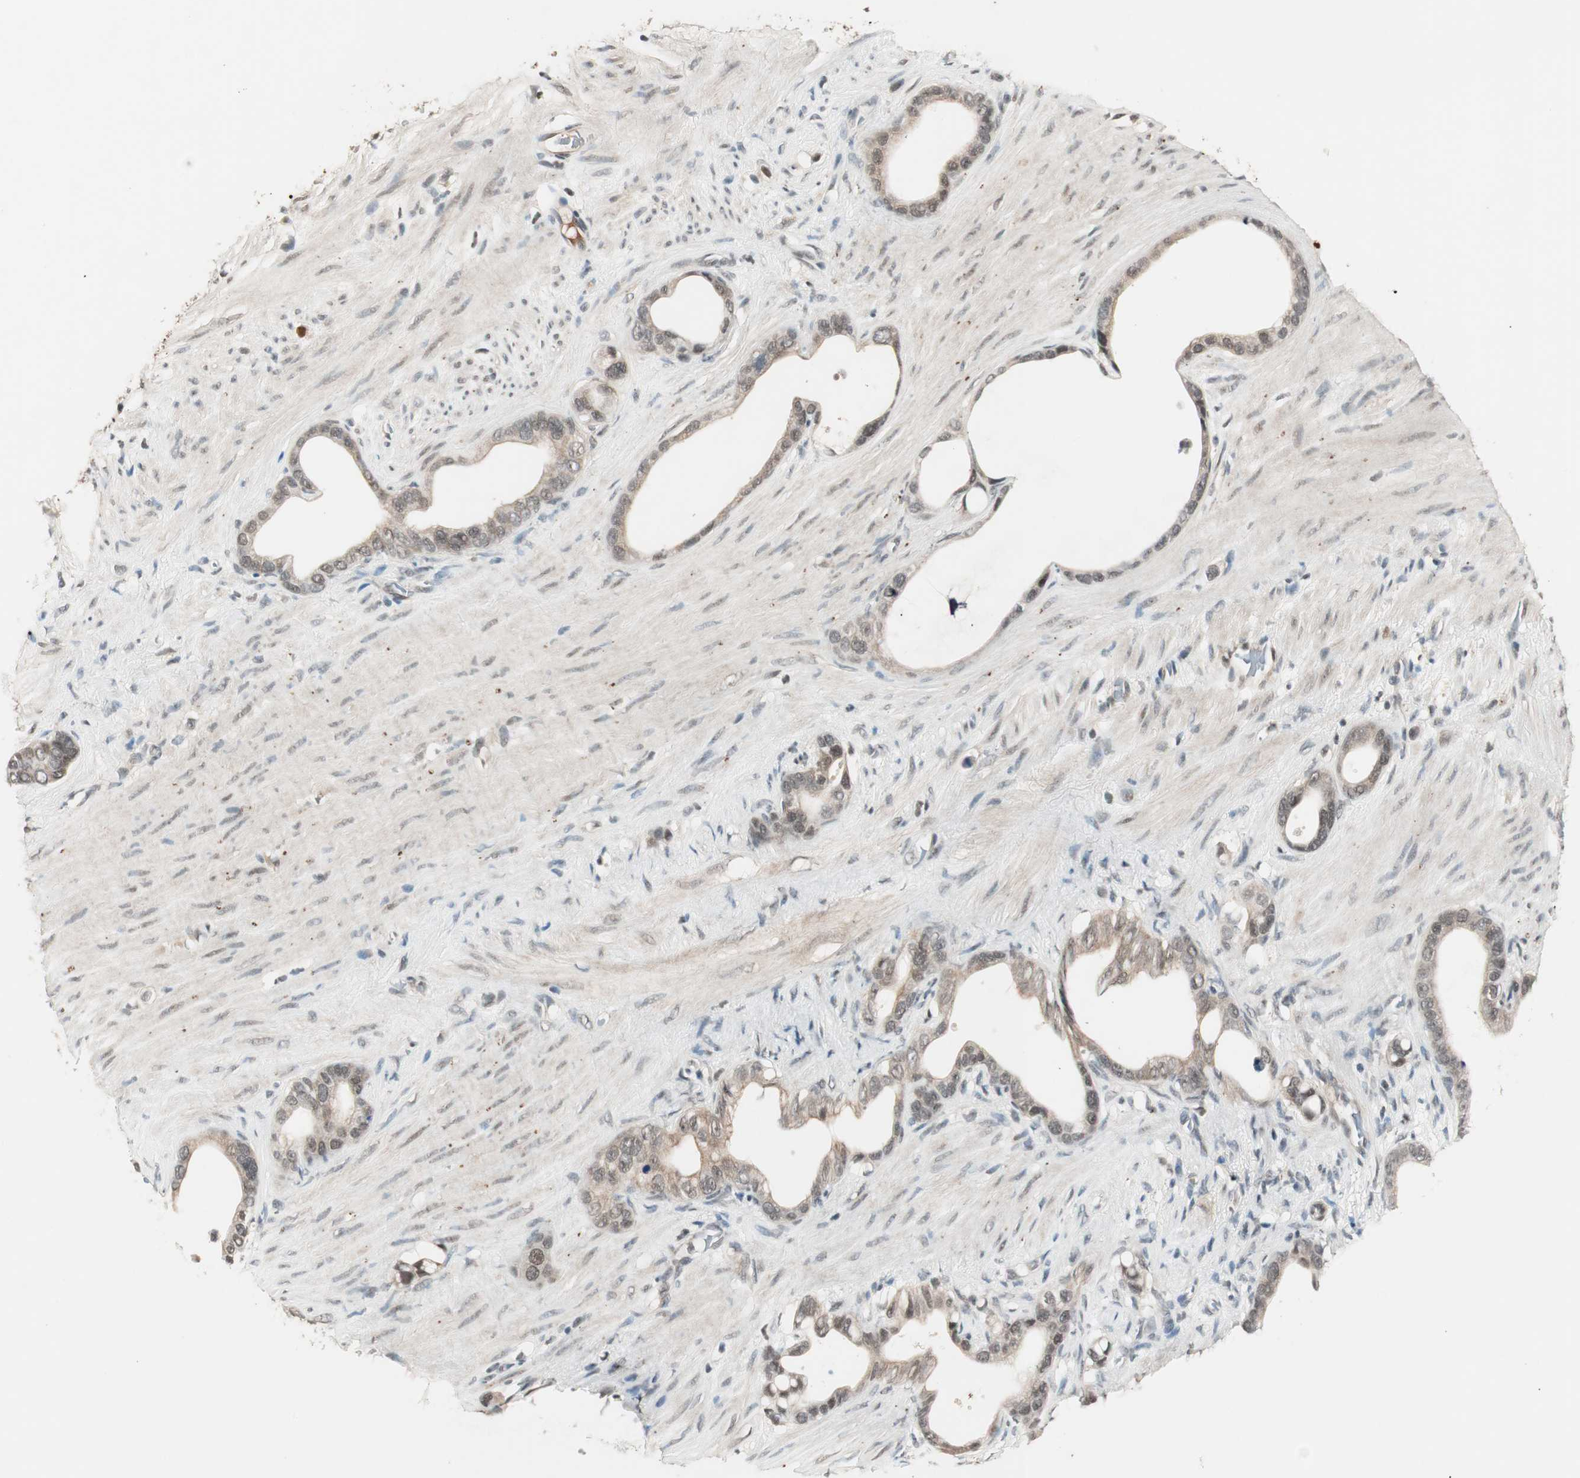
{"staining": {"intensity": "weak", "quantity": "25%-75%", "location": "cytoplasmic/membranous"}, "tissue": "stomach cancer", "cell_type": "Tumor cells", "image_type": "cancer", "snomed": [{"axis": "morphology", "description": "Adenocarcinoma, NOS"}, {"axis": "topography", "description": "Stomach"}], "caption": "Immunohistochemistry photomicrograph of neoplastic tissue: stomach cancer (adenocarcinoma) stained using IHC reveals low levels of weak protein expression localized specifically in the cytoplasmic/membranous of tumor cells, appearing as a cytoplasmic/membranous brown color.", "gene": "NFRKB", "patient": {"sex": "female", "age": 75}}